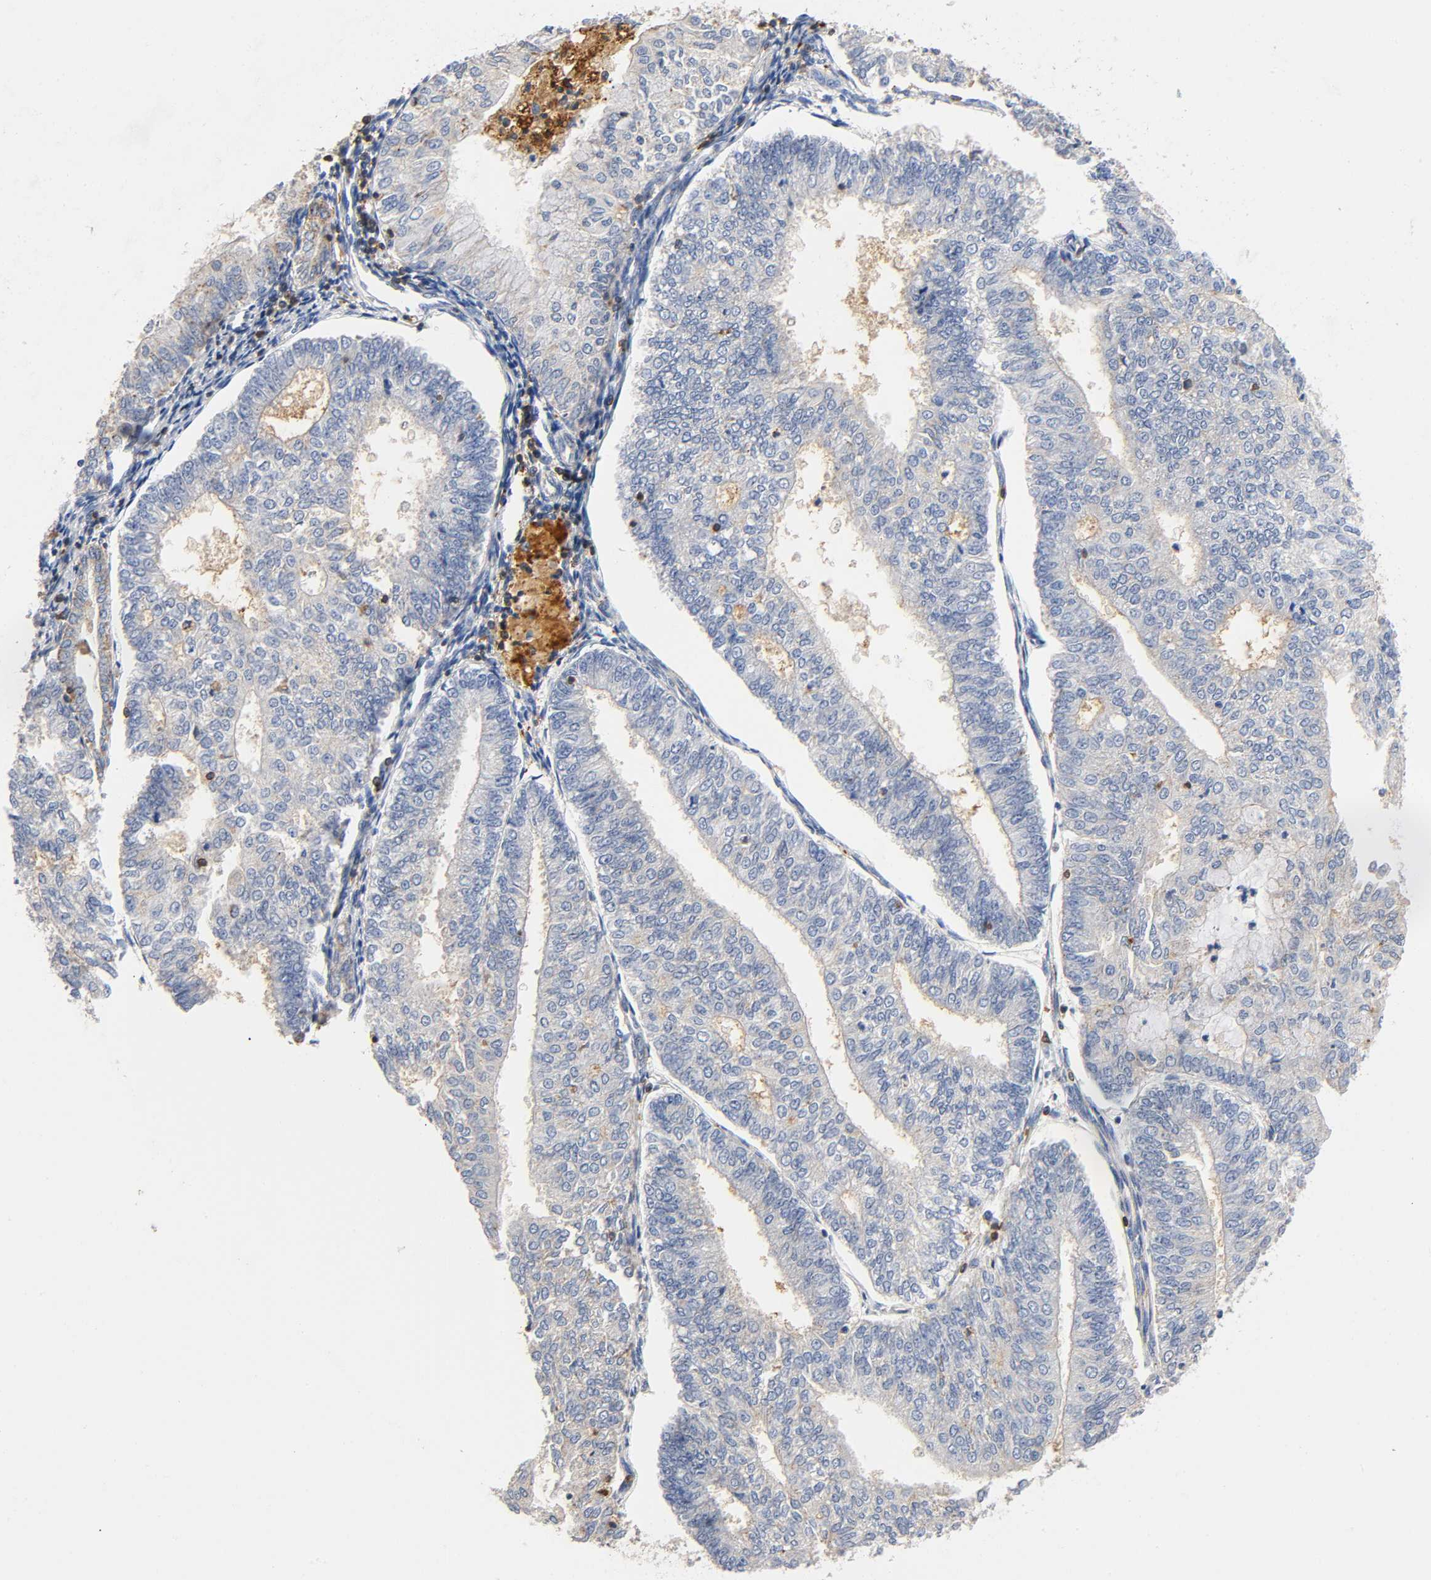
{"staining": {"intensity": "negative", "quantity": "none", "location": "none"}, "tissue": "endometrial cancer", "cell_type": "Tumor cells", "image_type": "cancer", "snomed": [{"axis": "morphology", "description": "Adenocarcinoma, NOS"}, {"axis": "topography", "description": "Endometrium"}], "caption": "Endometrial cancer stained for a protein using immunohistochemistry (IHC) displays no expression tumor cells.", "gene": "UCKL1", "patient": {"sex": "female", "age": 59}}